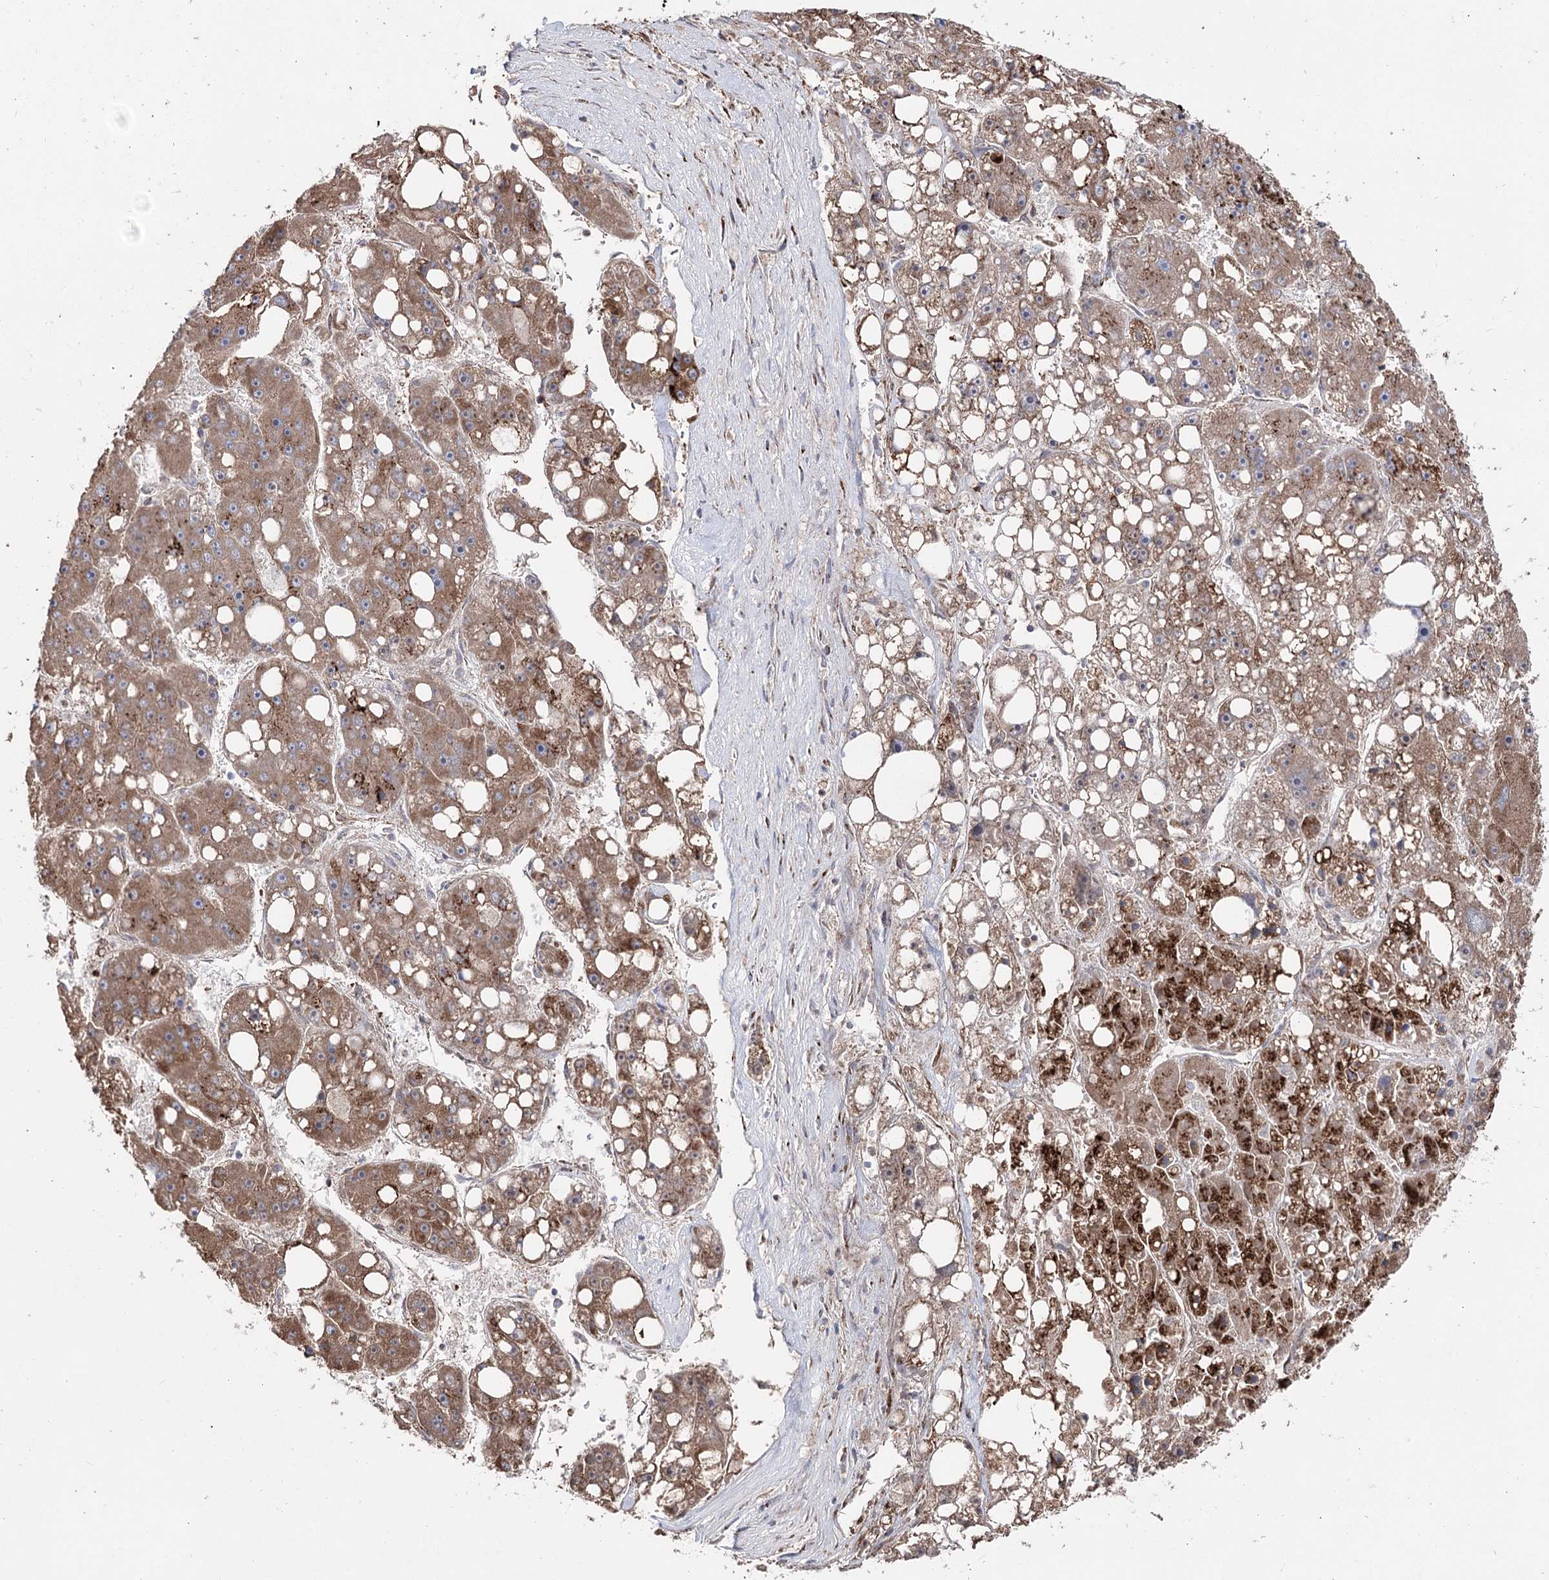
{"staining": {"intensity": "moderate", "quantity": ">75%", "location": "cytoplasmic/membranous"}, "tissue": "liver cancer", "cell_type": "Tumor cells", "image_type": "cancer", "snomed": [{"axis": "morphology", "description": "Carcinoma, Hepatocellular, NOS"}, {"axis": "topography", "description": "Liver"}], "caption": "Liver cancer (hepatocellular carcinoma) stained with IHC shows moderate cytoplasmic/membranous positivity in about >75% of tumor cells. (Stains: DAB in brown, nuclei in blue, Microscopy: brightfield microscopy at high magnification).", "gene": "ARHGAP20", "patient": {"sex": "female", "age": 61}}